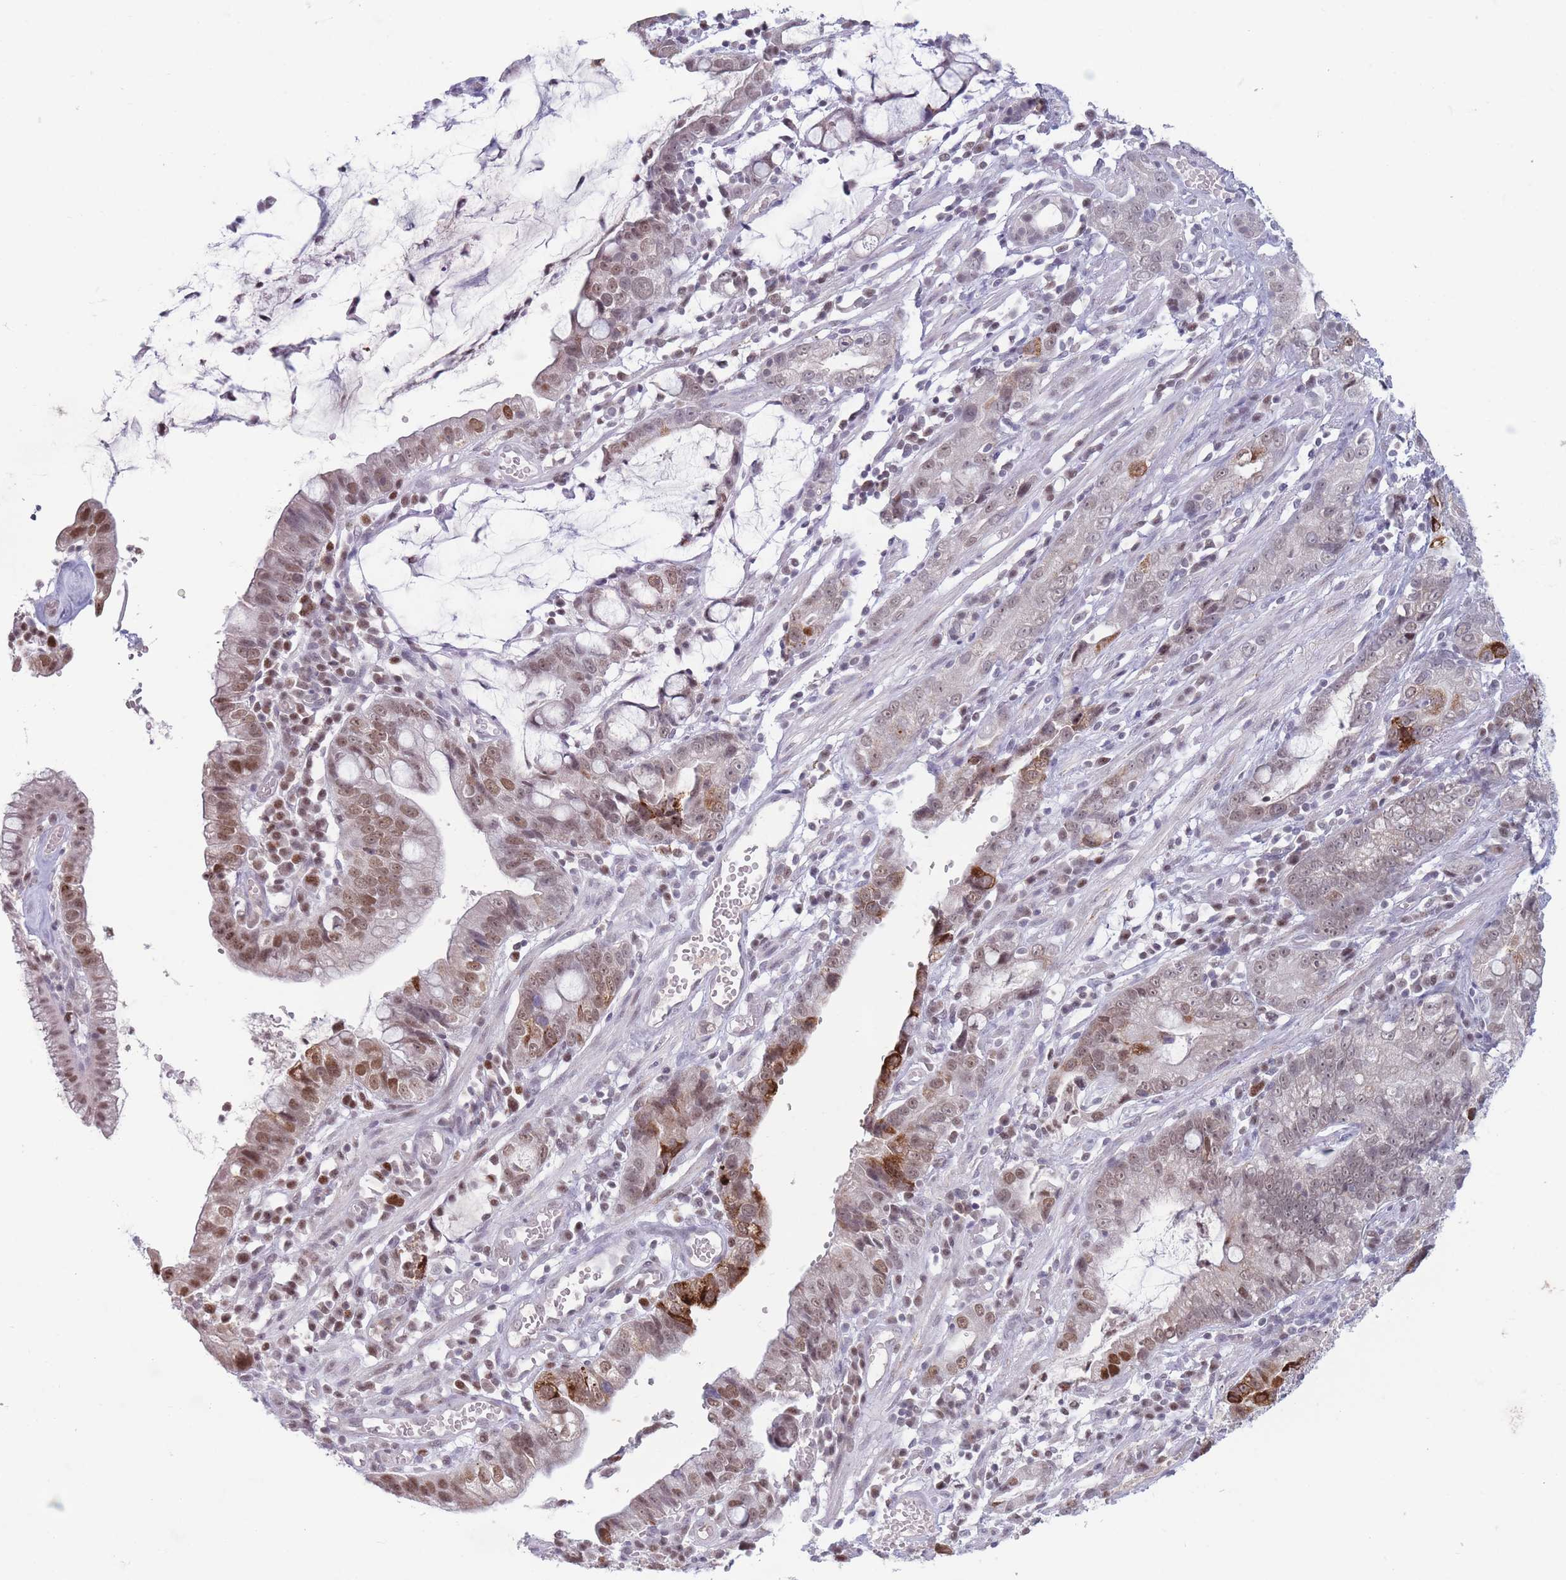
{"staining": {"intensity": "moderate", "quantity": "25%-75%", "location": "nuclear"}, "tissue": "stomach cancer", "cell_type": "Tumor cells", "image_type": "cancer", "snomed": [{"axis": "morphology", "description": "Adenocarcinoma, NOS"}, {"axis": "topography", "description": "Stomach"}], "caption": "Immunohistochemical staining of human stomach cancer shows moderate nuclear protein positivity in about 25%-75% of tumor cells.", "gene": "ARID3B", "patient": {"sex": "male", "age": 55}}